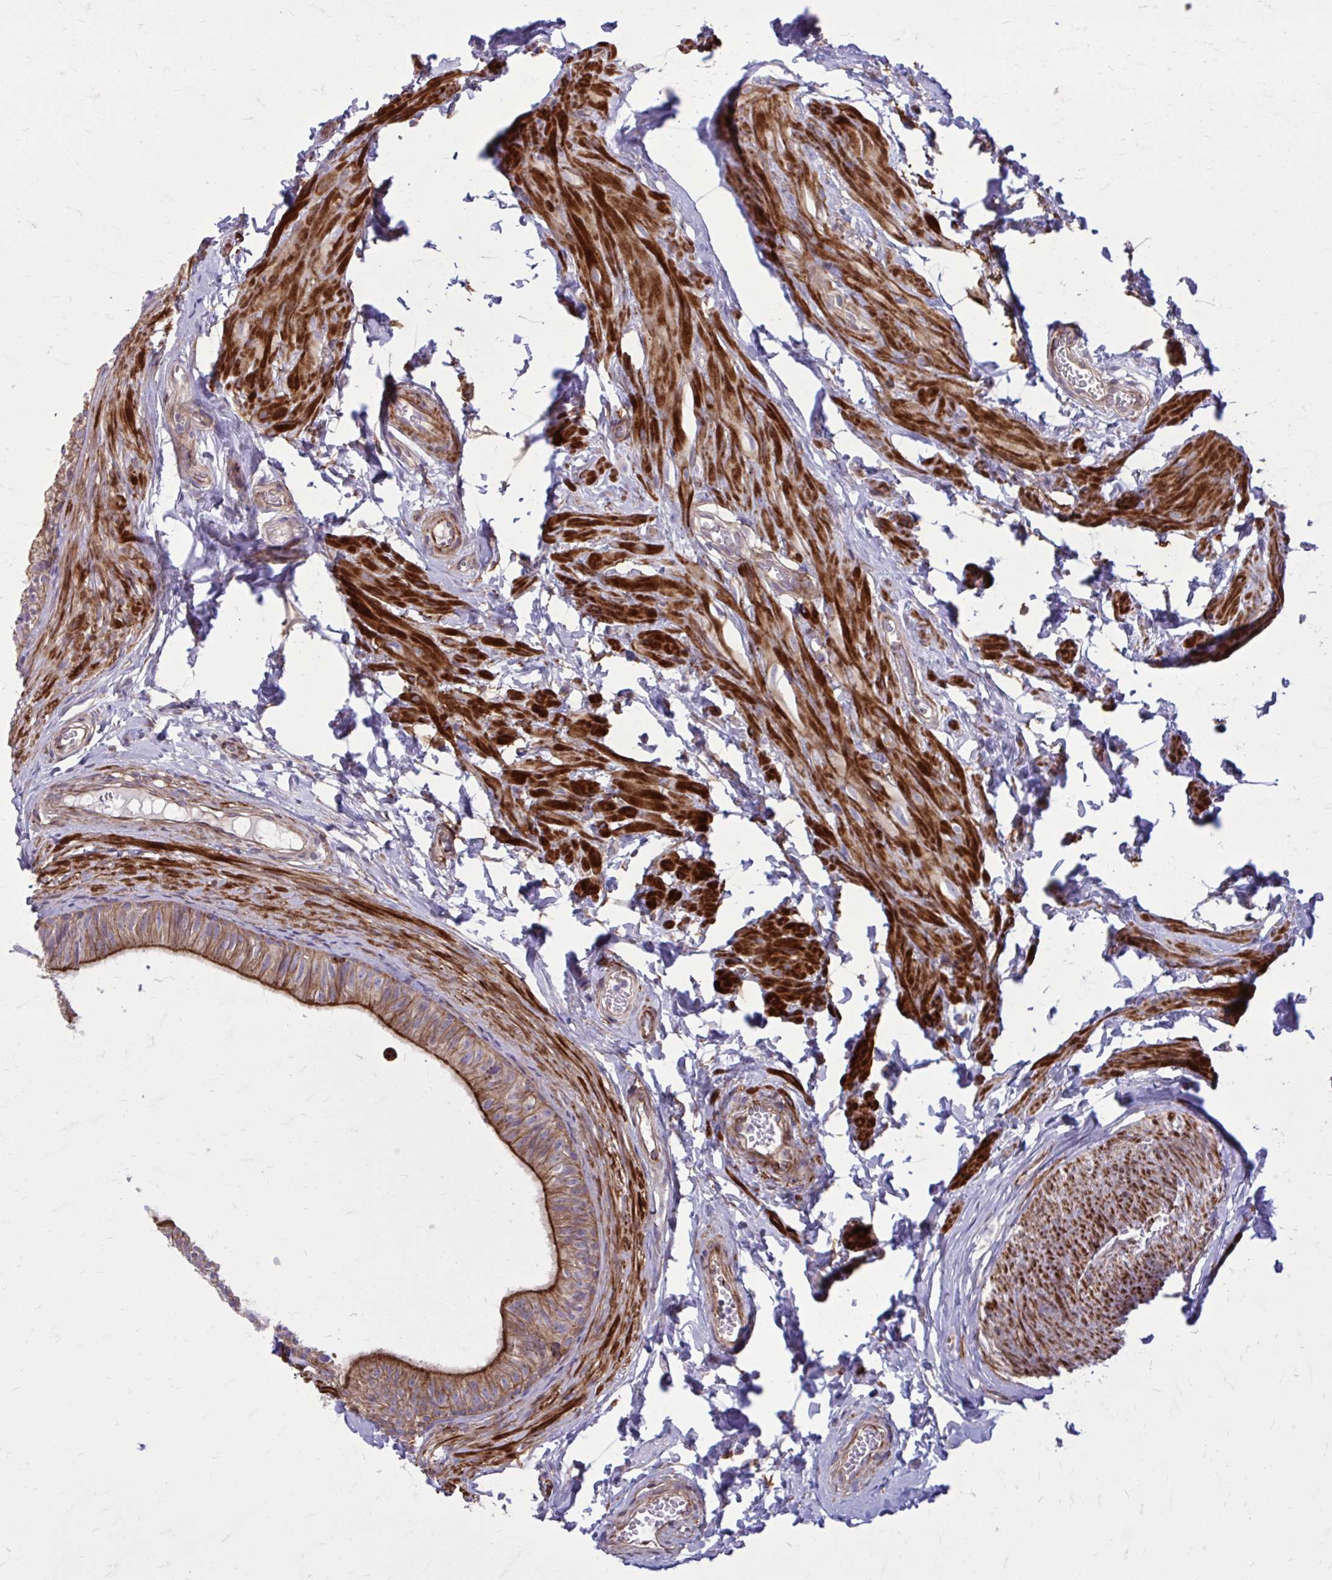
{"staining": {"intensity": "strong", "quantity": ">75%", "location": "cytoplasmic/membranous"}, "tissue": "epididymis", "cell_type": "Glandular cells", "image_type": "normal", "snomed": [{"axis": "morphology", "description": "Normal tissue, NOS"}, {"axis": "topography", "description": "Epididymis, spermatic cord, NOS"}, {"axis": "topography", "description": "Epididymis"}, {"axis": "topography", "description": "Peripheral nerve tissue"}], "caption": "Immunohistochemical staining of benign epididymis demonstrates >75% levels of strong cytoplasmic/membranous protein expression in about >75% of glandular cells.", "gene": "FAP", "patient": {"sex": "male", "age": 29}}